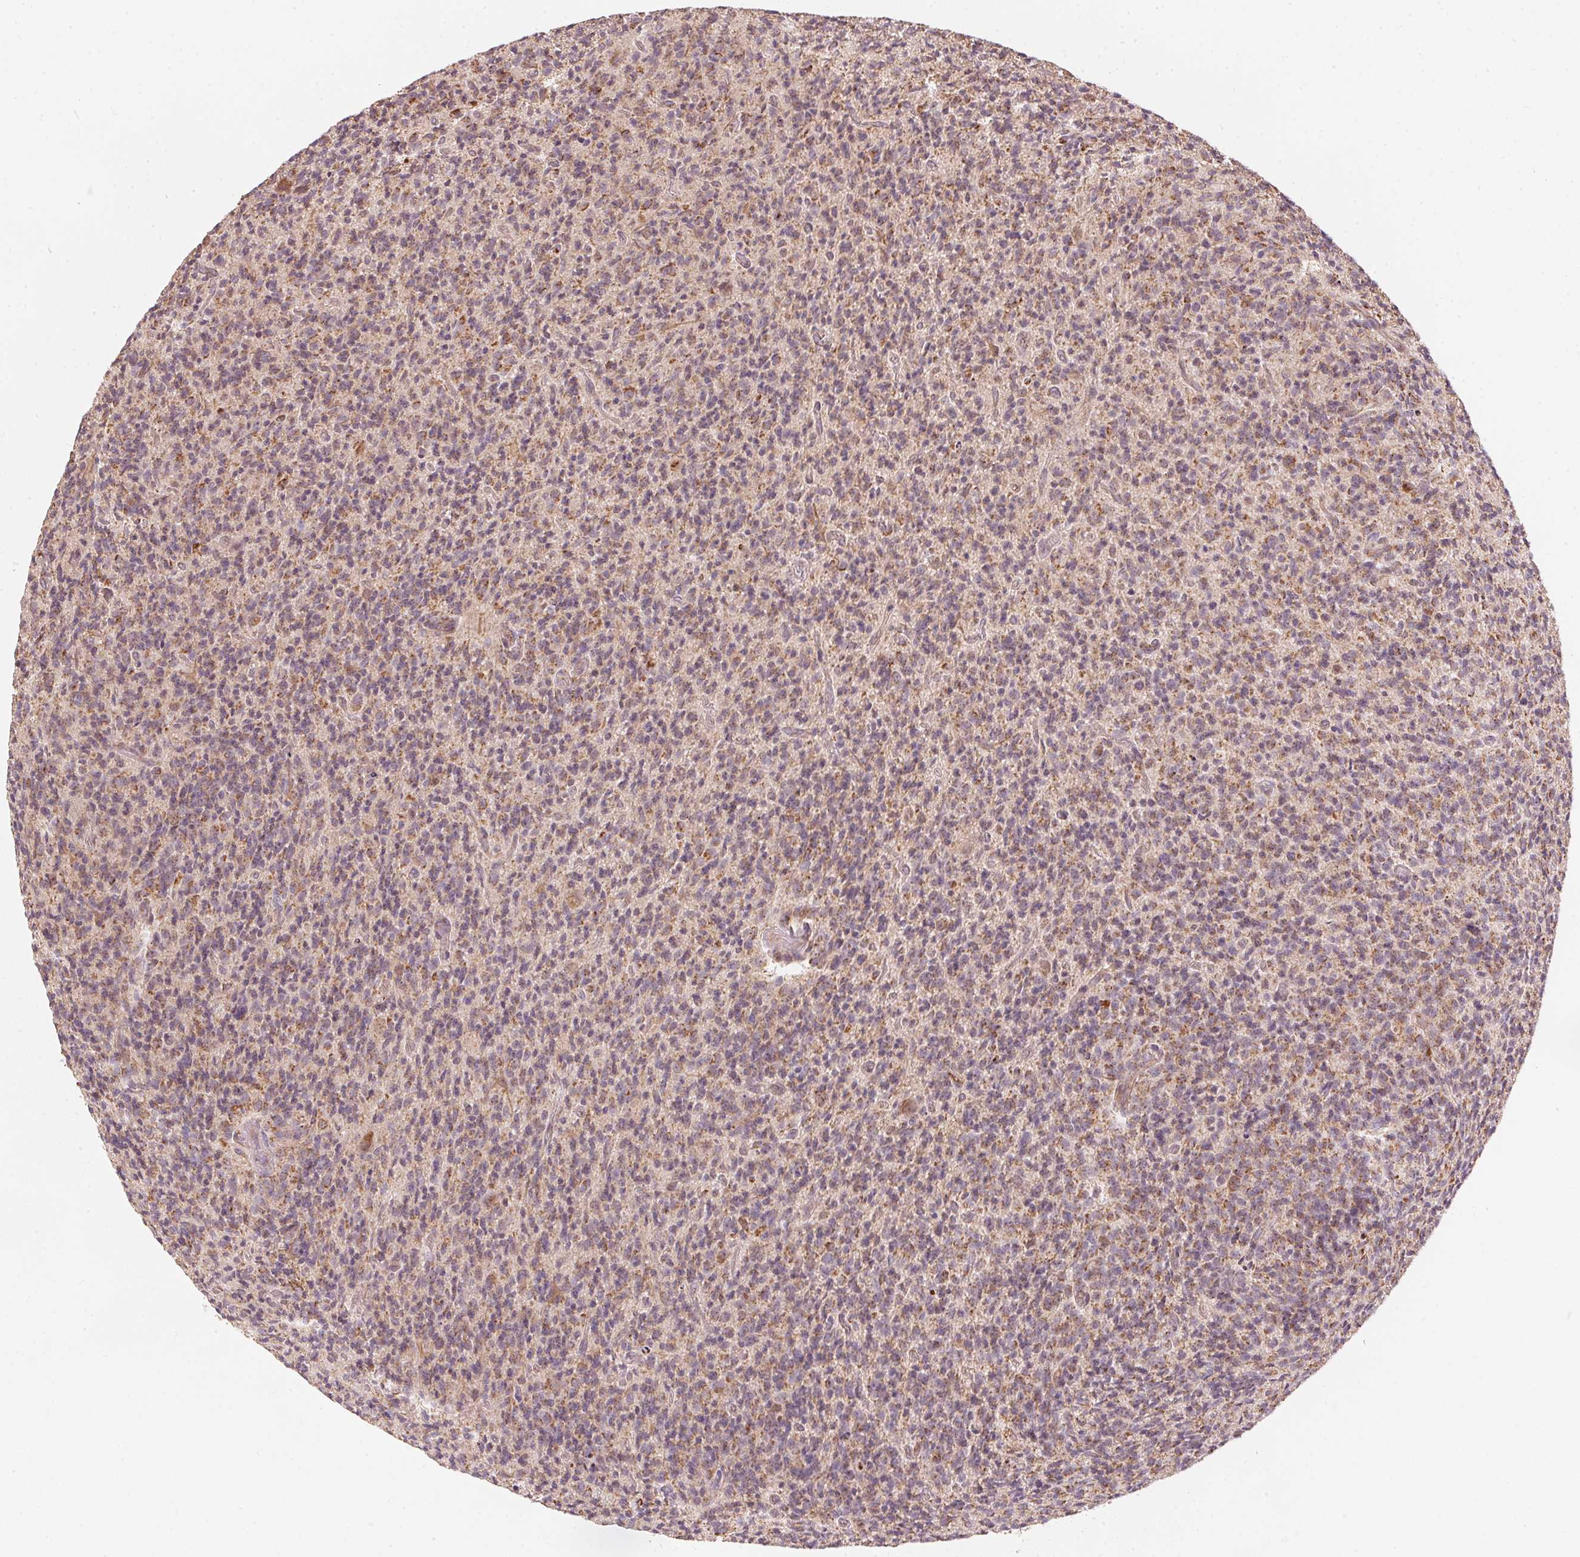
{"staining": {"intensity": "weak", "quantity": "25%-75%", "location": "cytoplasmic/membranous"}, "tissue": "glioma", "cell_type": "Tumor cells", "image_type": "cancer", "snomed": [{"axis": "morphology", "description": "Glioma, malignant, High grade"}, {"axis": "topography", "description": "Brain"}], "caption": "Immunohistochemistry (IHC) of human glioma shows low levels of weak cytoplasmic/membranous positivity in approximately 25%-75% of tumor cells.", "gene": "MATCAP1", "patient": {"sex": "male", "age": 76}}